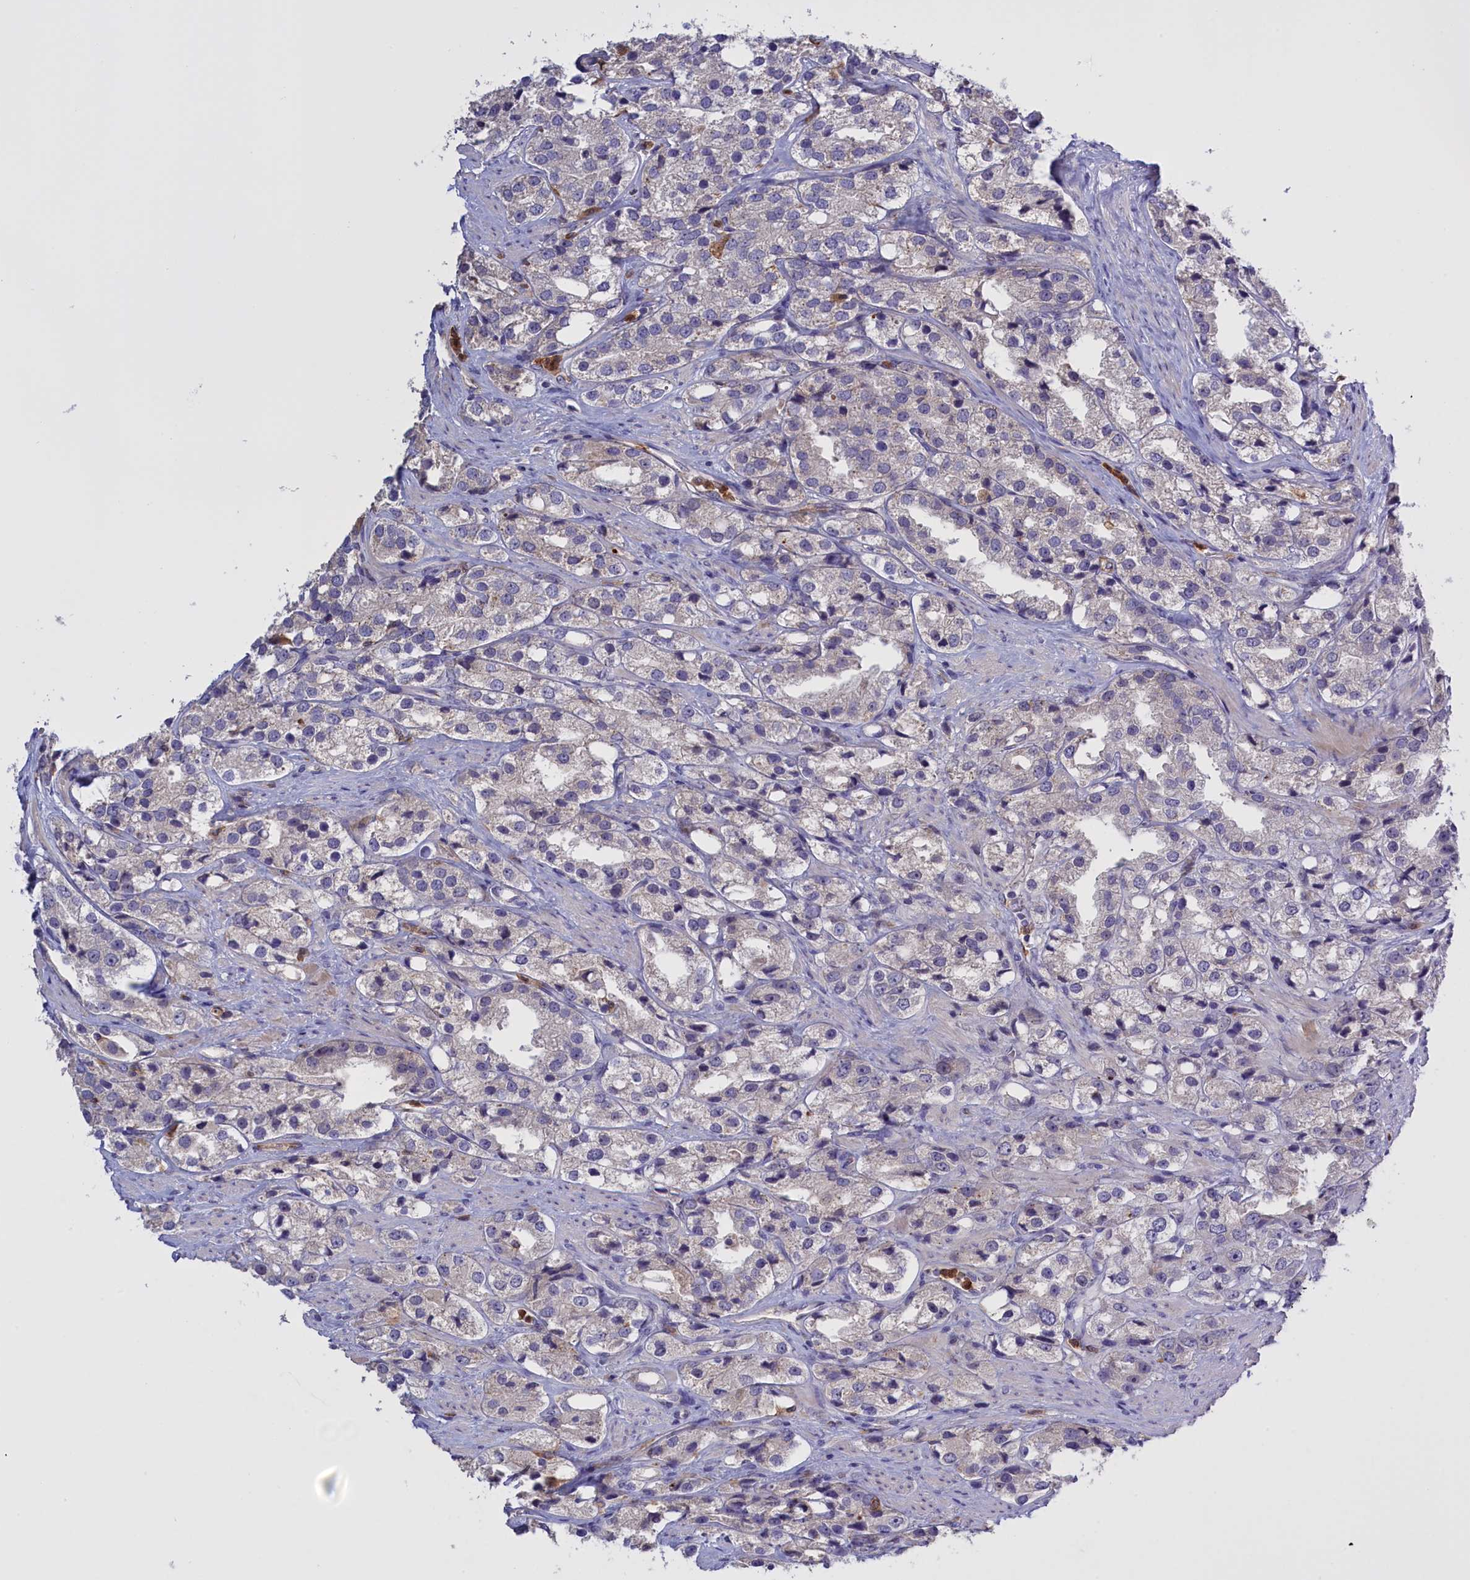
{"staining": {"intensity": "negative", "quantity": "none", "location": "none"}, "tissue": "prostate cancer", "cell_type": "Tumor cells", "image_type": "cancer", "snomed": [{"axis": "morphology", "description": "Adenocarcinoma, NOS"}, {"axis": "topography", "description": "Prostate"}], "caption": "Immunohistochemistry image of neoplastic tissue: human prostate adenocarcinoma stained with DAB displays no significant protein expression in tumor cells. Nuclei are stained in blue.", "gene": "FAM149B1", "patient": {"sex": "male", "age": 79}}